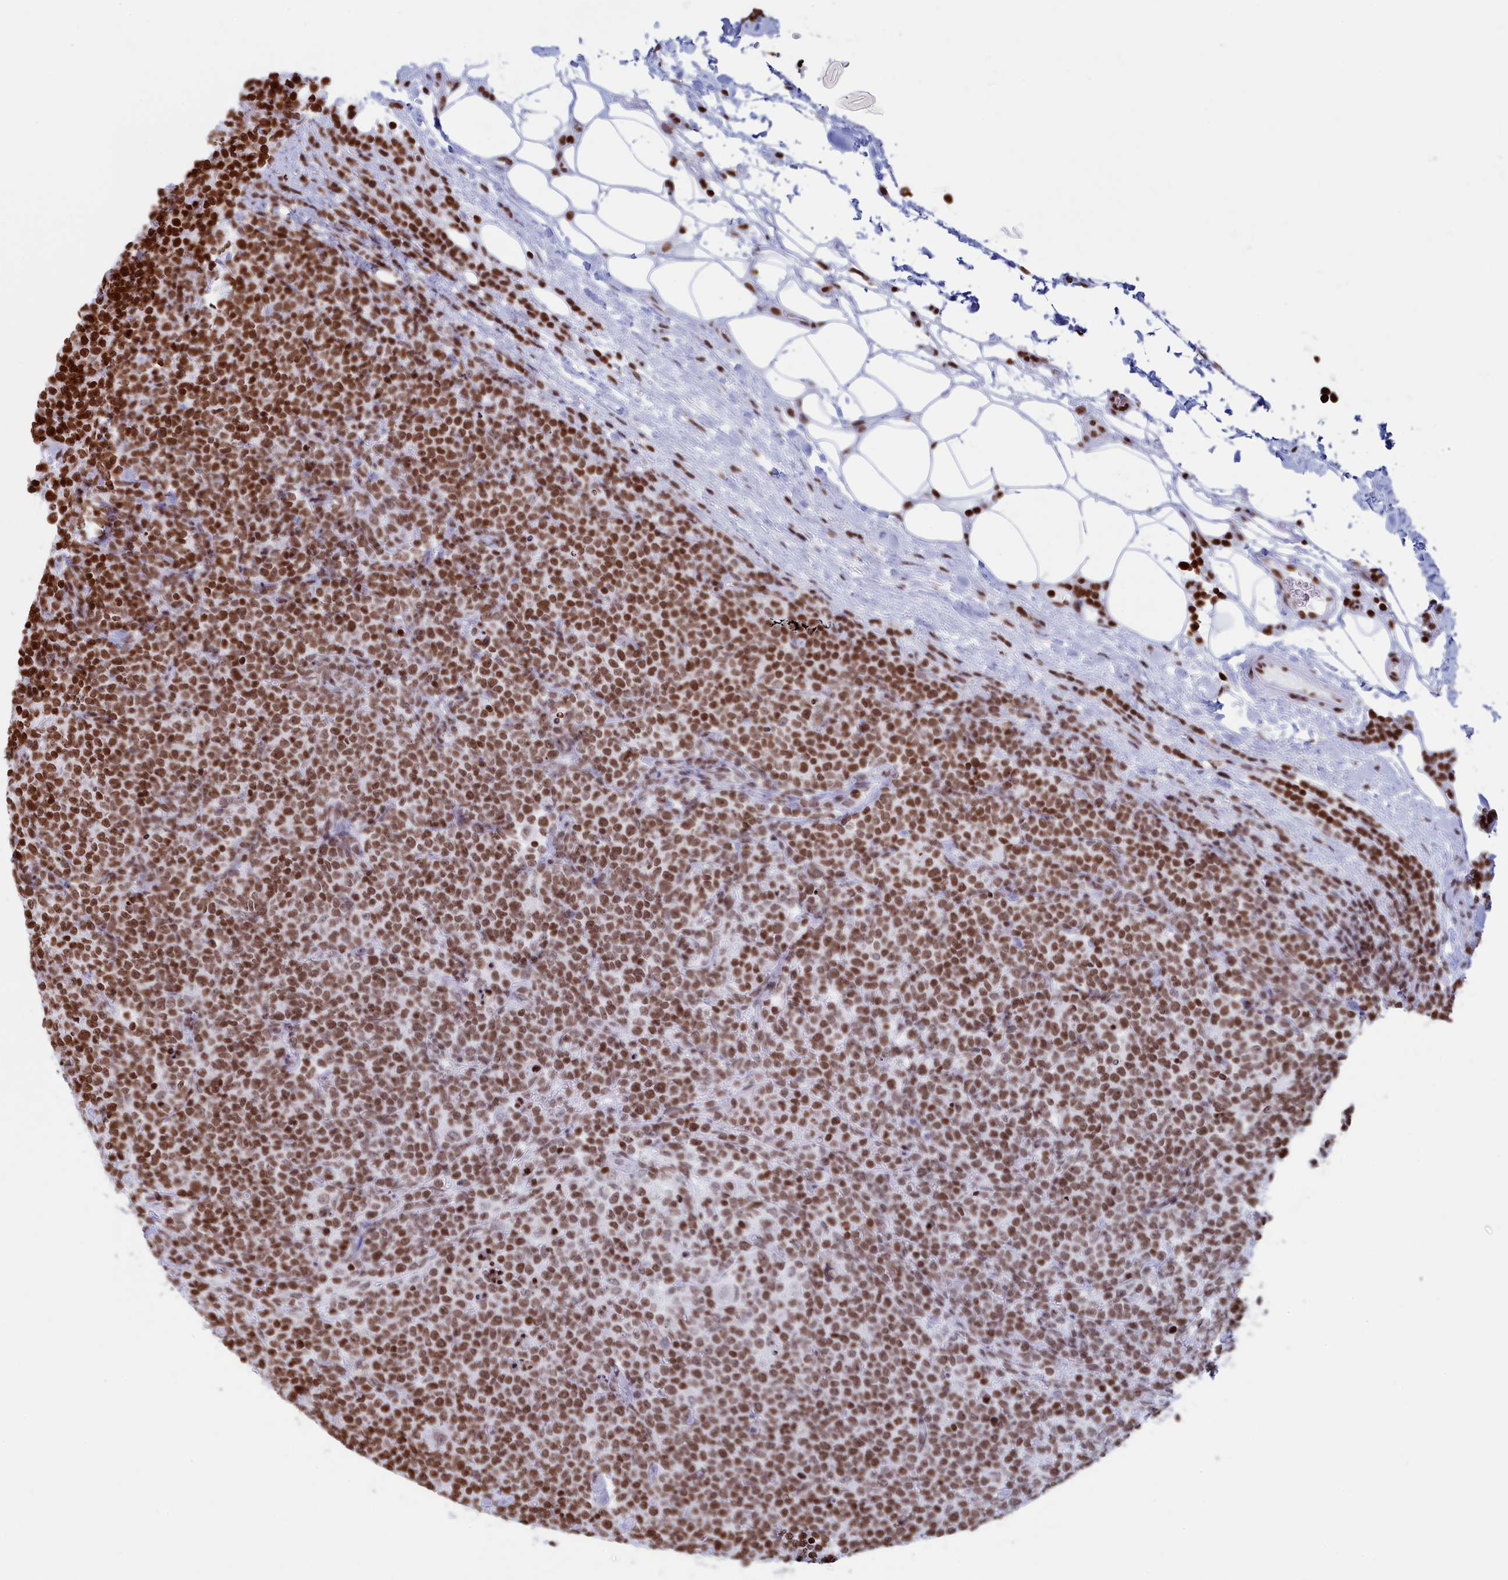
{"staining": {"intensity": "moderate", "quantity": ">75%", "location": "nuclear"}, "tissue": "lymphoma", "cell_type": "Tumor cells", "image_type": "cancer", "snomed": [{"axis": "morphology", "description": "Malignant lymphoma, non-Hodgkin's type, High grade"}, {"axis": "topography", "description": "Lymph node"}], "caption": "This photomicrograph displays immunohistochemistry staining of human malignant lymphoma, non-Hodgkin's type (high-grade), with medium moderate nuclear expression in about >75% of tumor cells.", "gene": "APOBEC3A", "patient": {"sex": "male", "age": 61}}